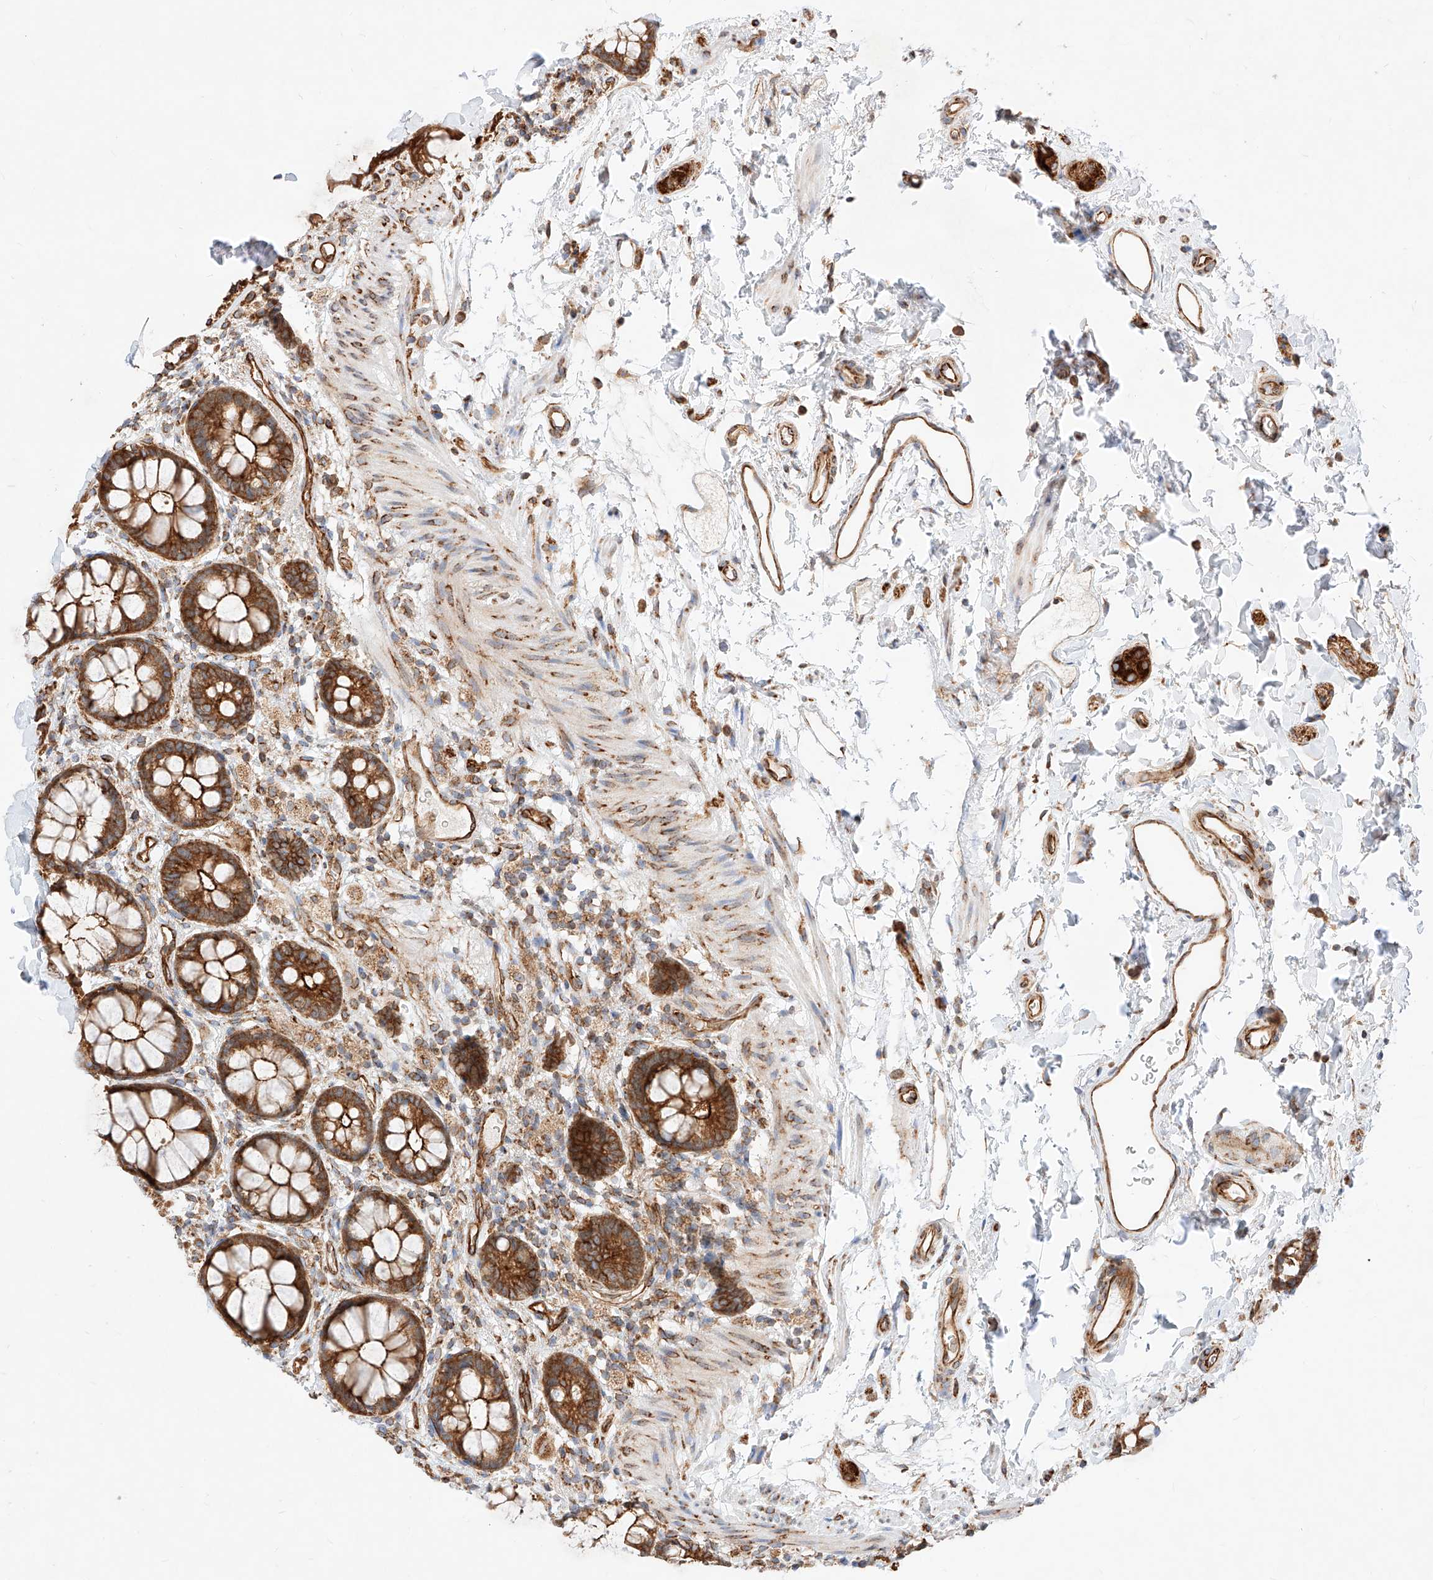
{"staining": {"intensity": "strong", "quantity": ">75%", "location": "cytoplasmic/membranous"}, "tissue": "rectum", "cell_type": "Glandular cells", "image_type": "normal", "snomed": [{"axis": "morphology", "description": "Normal tissue, NOS"}, {"axis": "topography", "description": "Rectum"}], "caption": "Glandular cells reveal strong cytoplasmic/membranous positivity in about >75% of cells in benign rectum. (DAB (3,3'-diaminobenzidine) = brown stain, brightfield microscopy at high magnification).", "gene": "CSGALNACT2", "patient": {"sex": "female", "age": 65}}